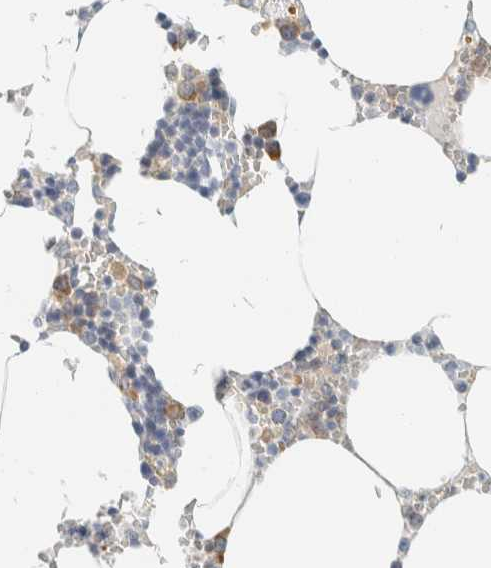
{"staining": {"intensity": "moderate", "quantity": "<25%", "location": "cytoplasmic/membranous"}, "tissue": "bone marrow", "cell_type": "Hematopoietic cells", "image_type": "normal", "snomed": [{"axis": "morphology", "description": "Normal tissue, NOS"}, {"axis": "topography", "description": "Bone marrow"}], "caption": "DAB (3,3'-diaminobenzidine) immunohistochemical staining of benign bone marrow demonstrates moderate cytoplasmic/membranous protein positivity in about <25% of hematopoietic cells.", "gene": "AARSD1", "patient": {"sex": "male", "age": 70}}